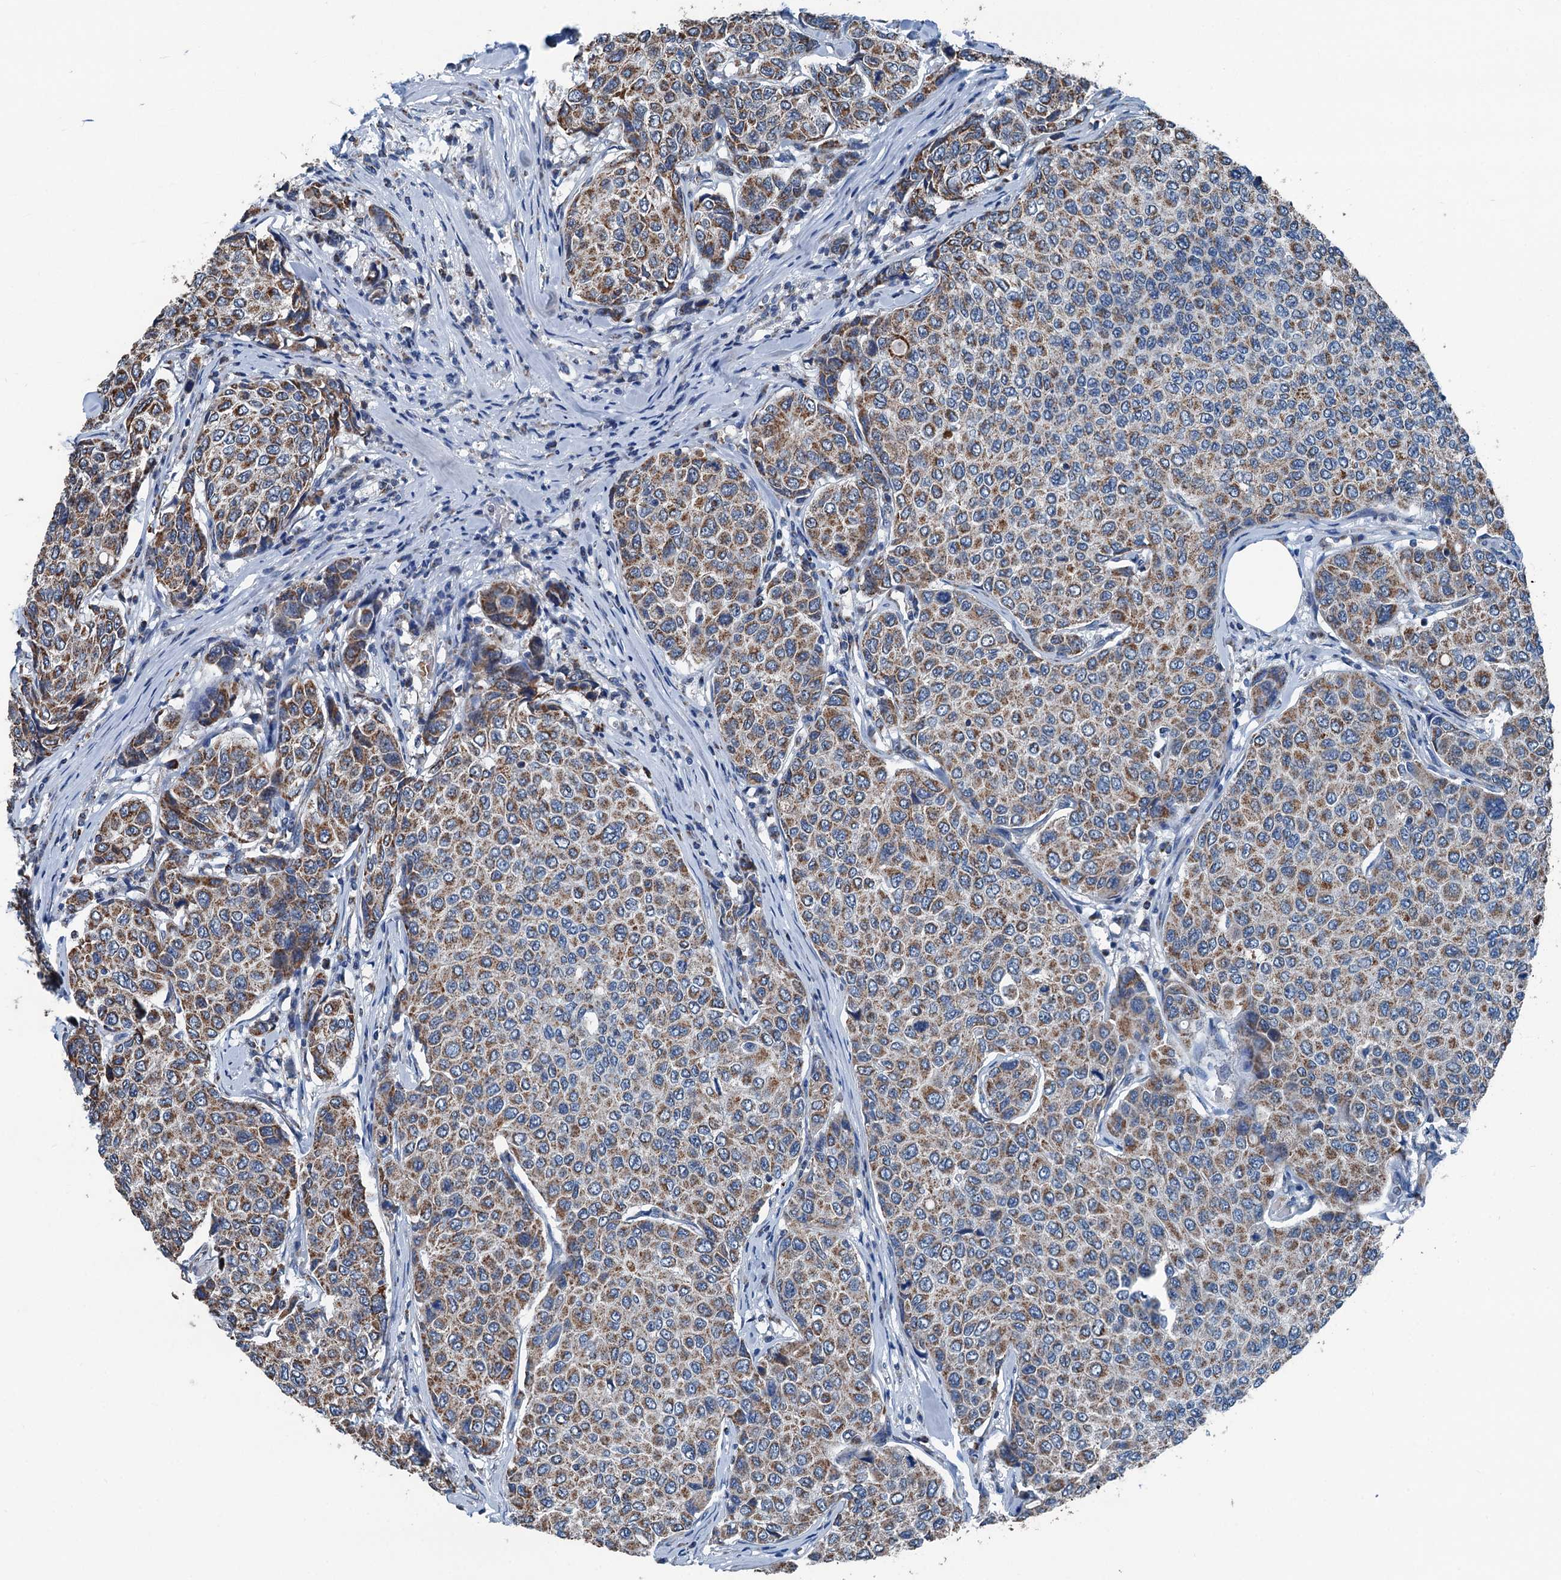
{"staining": {"intensity": "moderate", "quantity": ">75%", "location": "cytoplasmic/membranous"}, "tissue": "breast cancer", "cell_type": "Tumor cells", "image_type": "cancer", "snomed": [{"axis": "morphology", "description": "Duct carcinoma"}, {"axis": "topography", "description": "Breast"}], "caption": "Brown immunohistochemical staining in human breast infiltrating ductal carcinoma exhibits moderate cytoplasmic/membranous positivity in approximately >75% of tumor cells.", "gene": "TRPT1", "patient": {"sex": "female", "age": 55}}